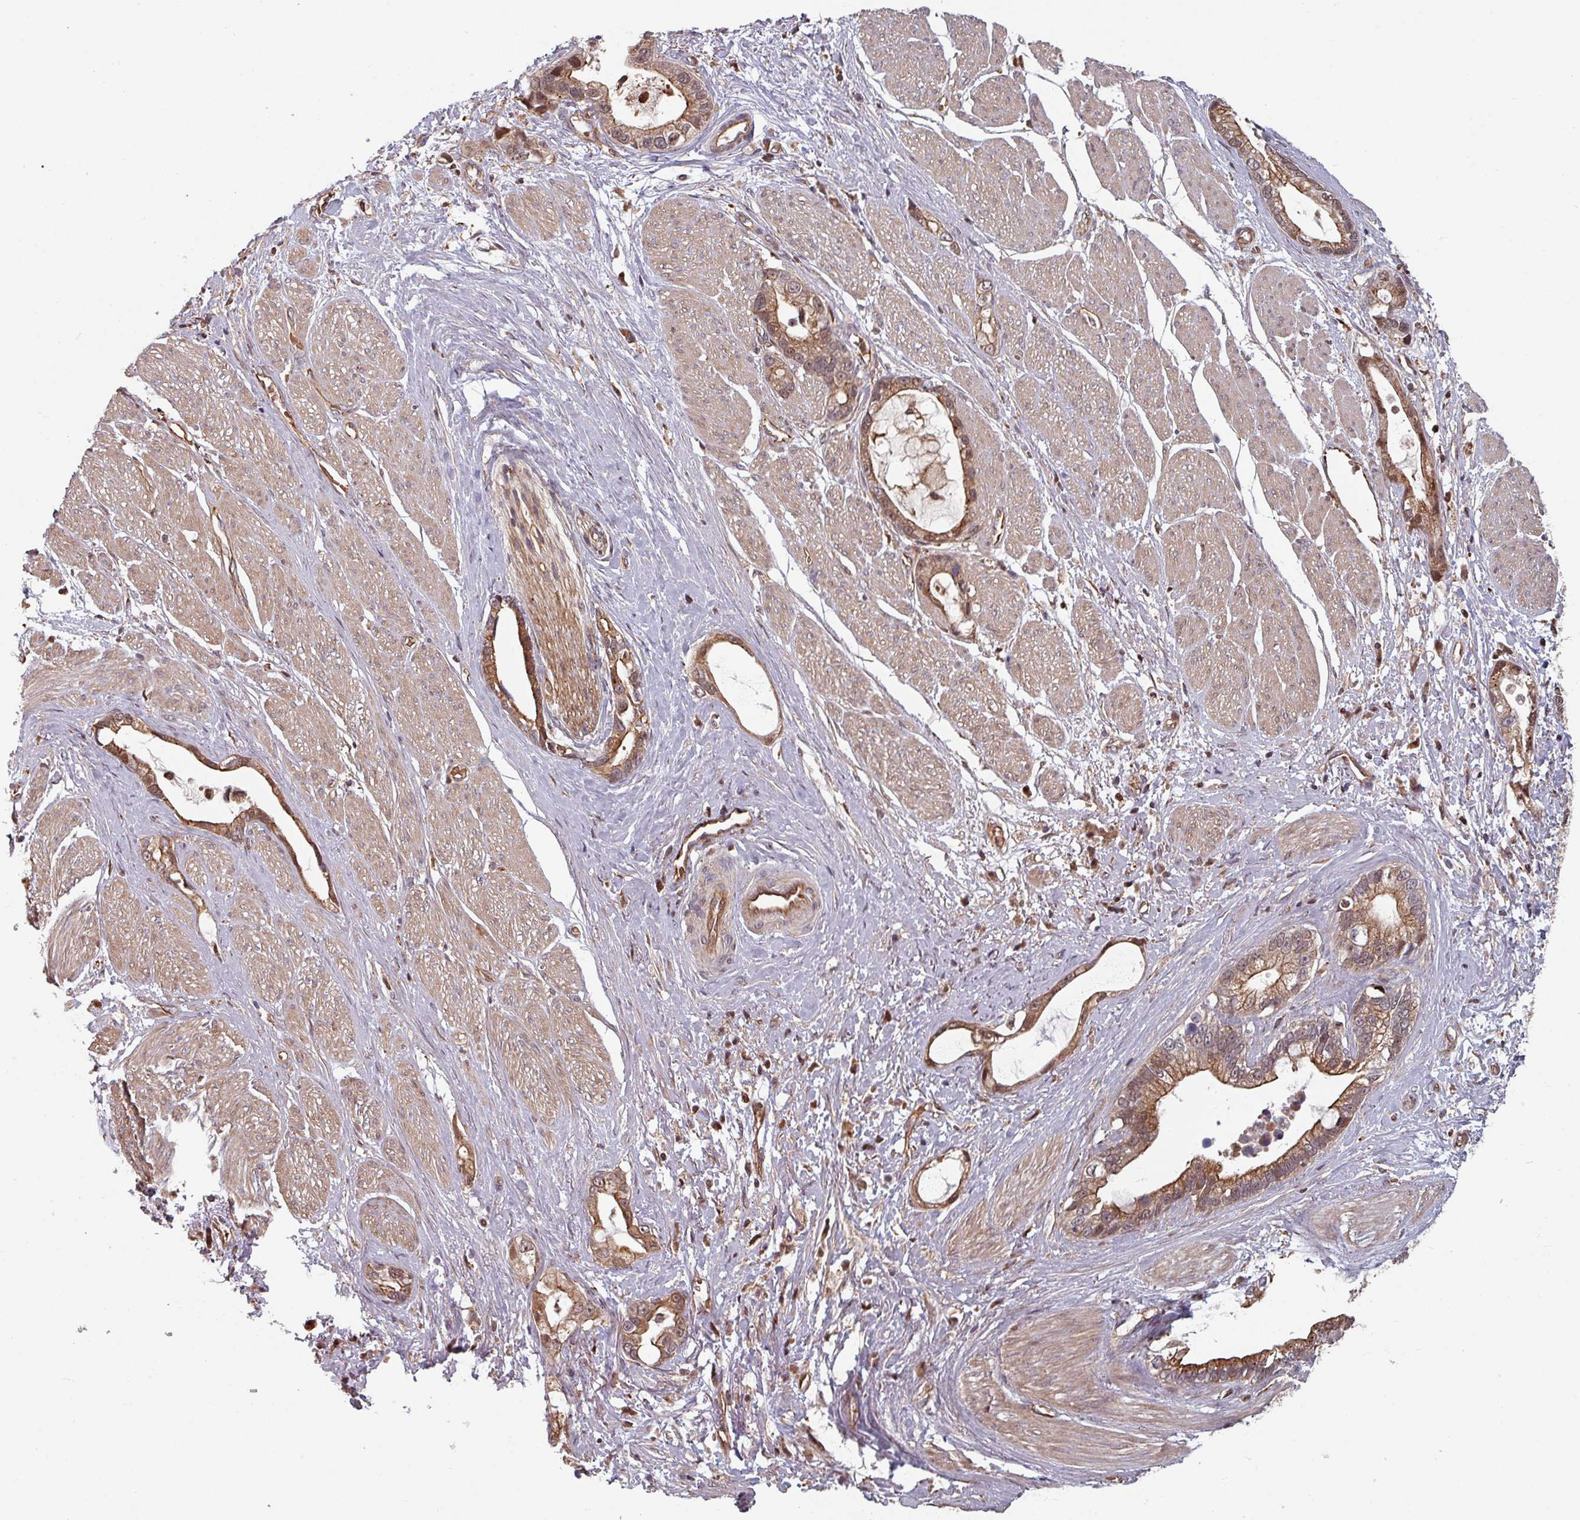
{"staining": {"intensity": "moderate", "quantity": ">75%", "location": "cytoplasmic/membranous"}, "tissue": "stomach cancer", "cell_type": "Tumor cells", "image_type": "cancer", "snomed": [{"axis": "morphology", "description": "Adenocarcinoma, NOS"}, {"axis": "topography", "description": "Stomach"}], "caption": "This is an image of immunohistochemistry staining of stomach cancer, which shows moderate expression in the cytoplasmic/membranous of tumor cells.", "gene": "EID1", "patient": {"sex": "male", "age": 55}}